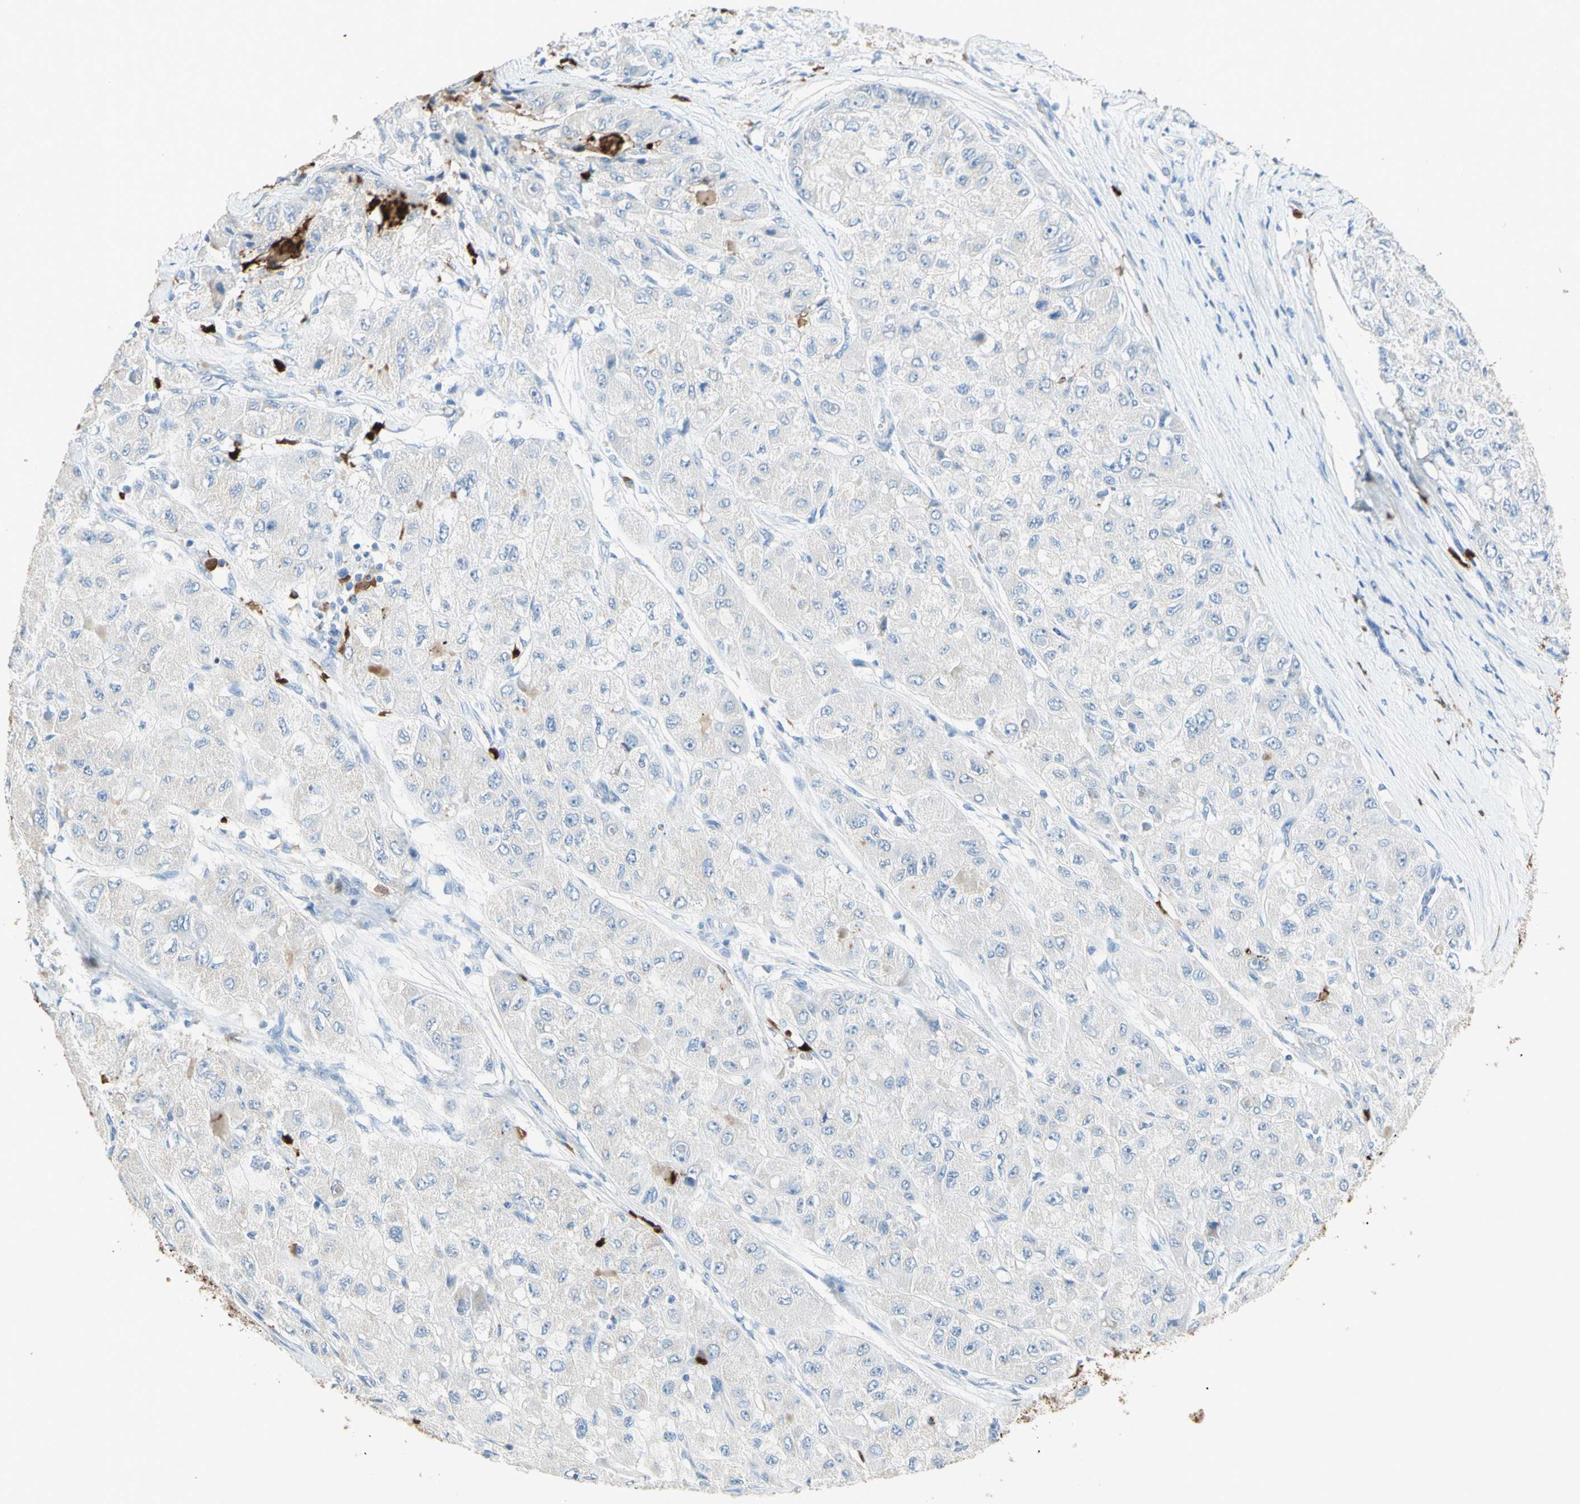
{"staining": {"intensity": "negative", "quantity": "none", "location": "none"}, "tissue": "liver cancer", "cell_type": "Tumor cells", "image_type": "cancer", "snomed": [{"axis": "morphology", "description": "Carcinoma, Hepatocellular, NOS"}, {"axis": "topography", "description": "Liver"}], "caption": "This photomicrograph is of hepatocellular carcinoma (liver) stained with IHC to label a protein in brown with the nuclei are counter-stained blue. There is no staining in tumor cells.", "gene": "NFKBIZ", "patient": {"sex": "male", "age": 80}}